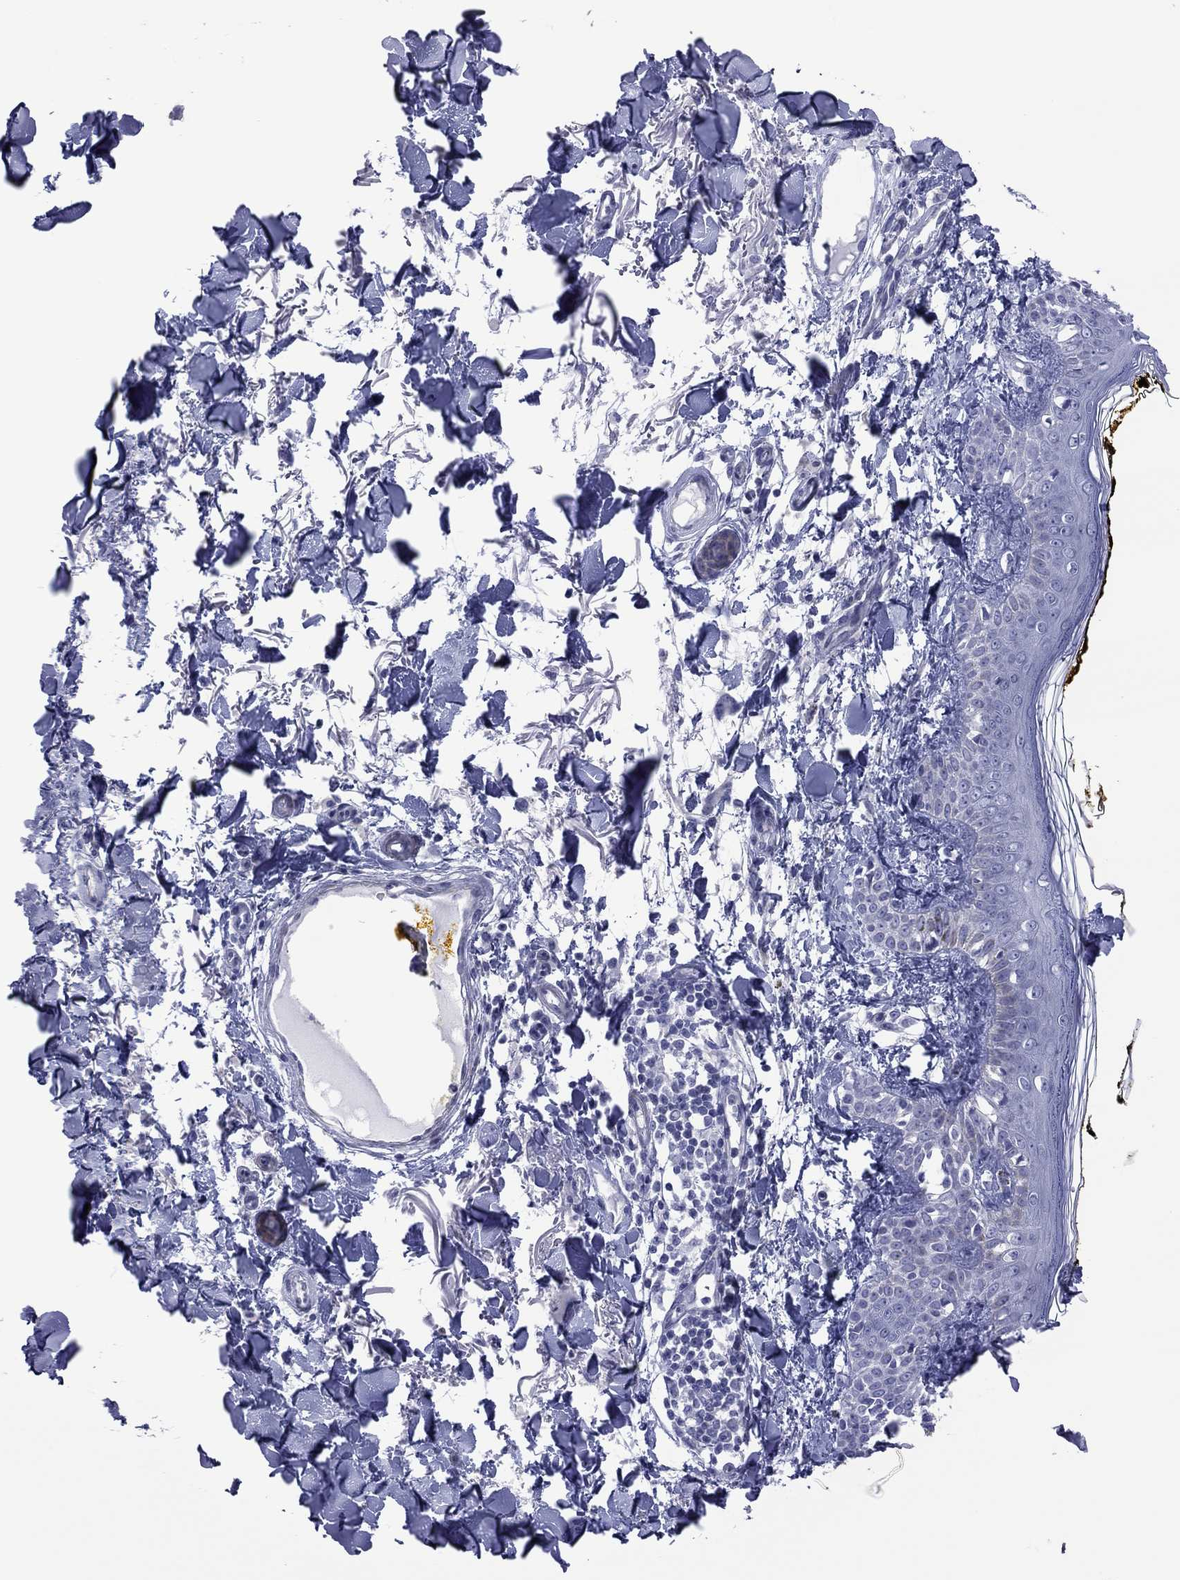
{"staining": {"intensity": "negative", "quantity": "none", "location": "none"}, "tissue": "skin", "cell_type": "Fibroblasts", "image_type": "normal", "snomed": [{"axis": "morphology", "description": "Normal tissue, NOS"}, {"axis": "topography", "description": "Skin"}], "caption": "This is an immunohistochemistry (IHC) histopathology image of benign skin. There is no staining in fibroblasts.", "gene": "POU5F2", "patient": {"sex": "male", "age": 76}}